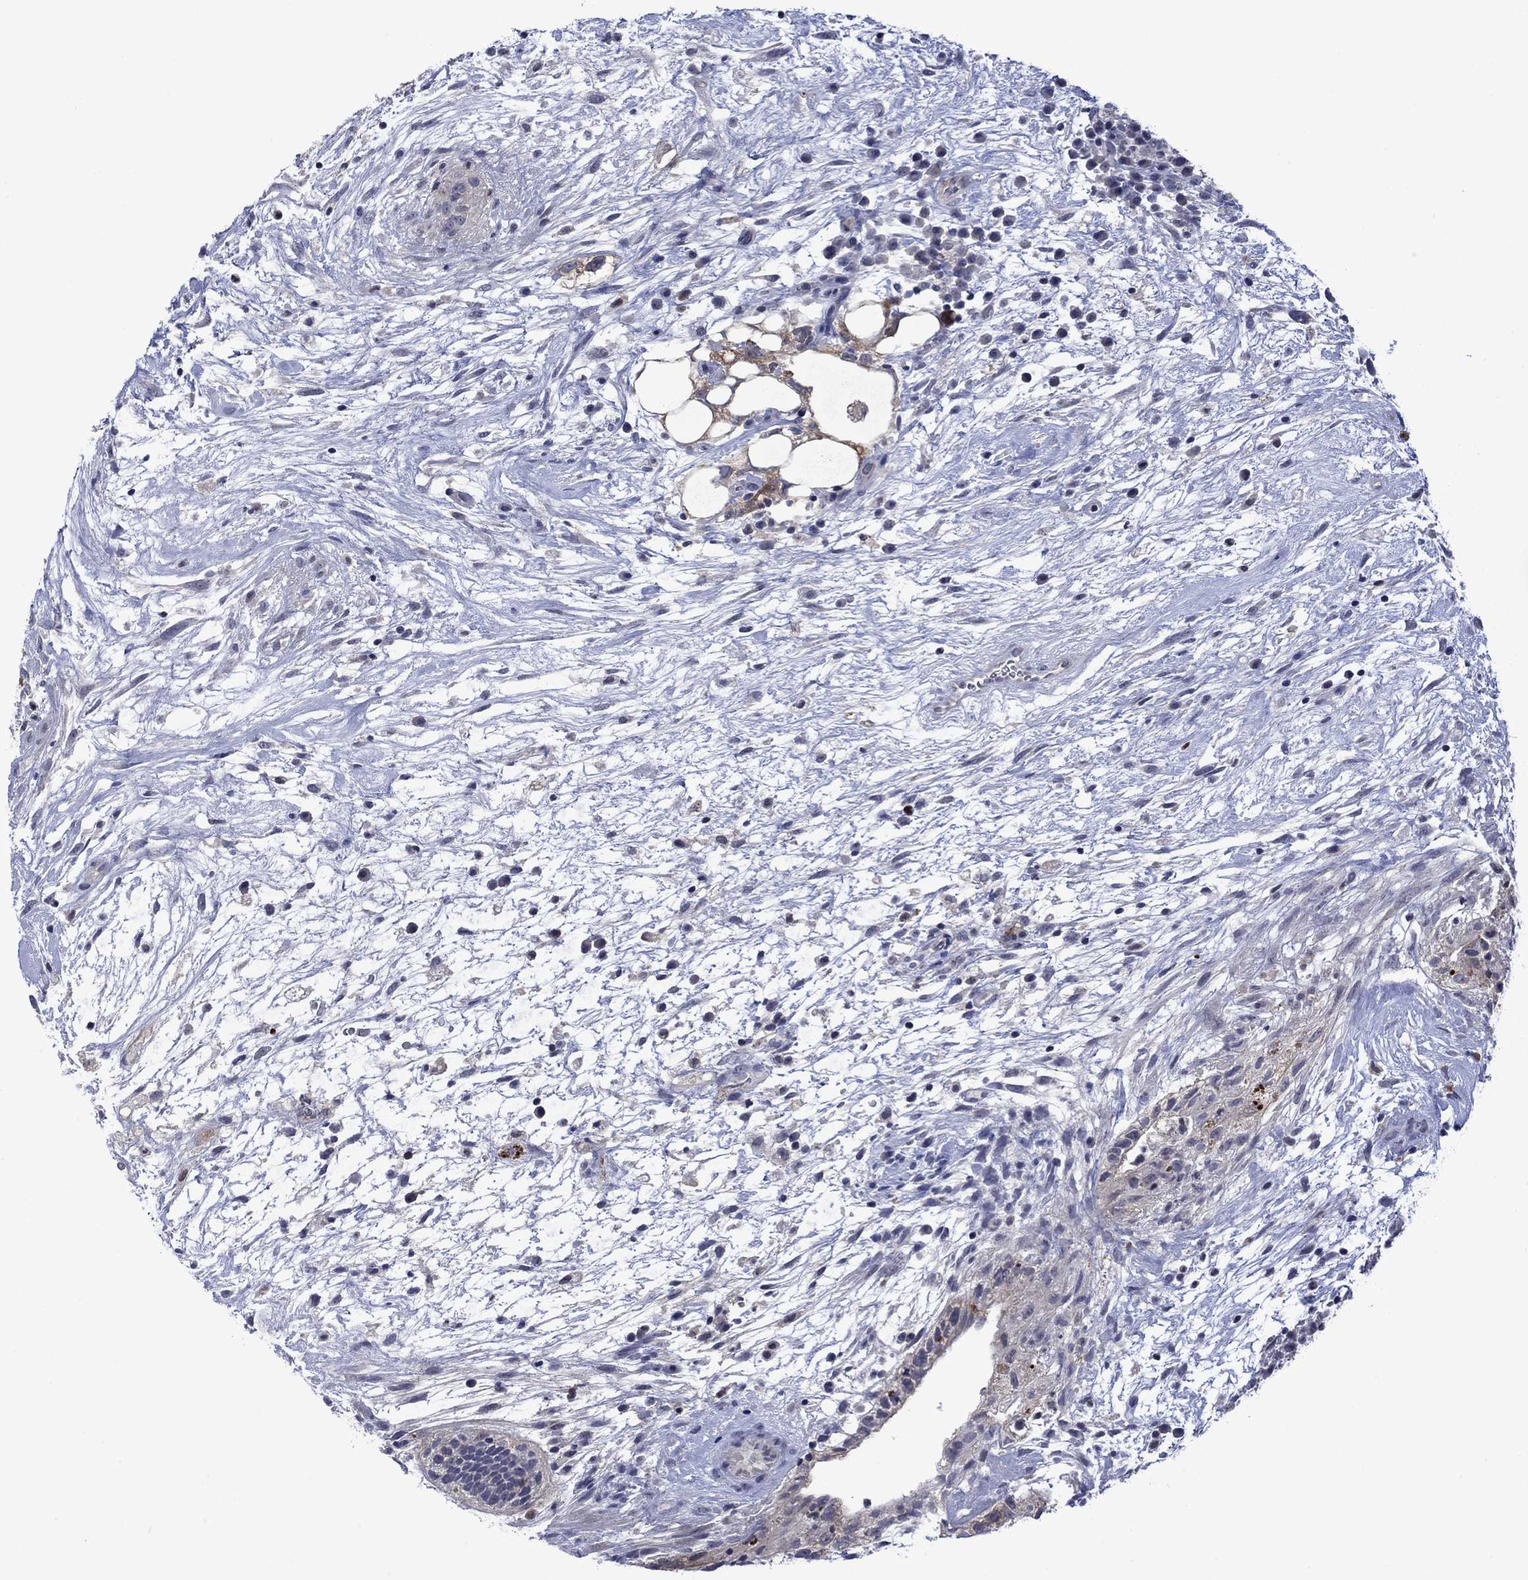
{"staining": {"intensity": "moderate", "quantity": "<25%", "location": "cytoplasmic/membranous"}, "tissue": "testis cancer", "cell_type": "Tumor cells", "image_type": "cancer", "snomed": [{"axis": "morphology", "description": "Normal tissue, NOS"}, {"axis": "morphology", "description": "Carcinoma, Embryonal, NOS"}, {"axis": "topography", "description": "Testis"}], "caption": "IHC micrograph of neoplastic tissue: human testis embryonal carcinoma stained using immunohistochemistry shows low levels of moderate protein expression localized specifically in the cytoplasmic/membranous of tumor cells, appearing as a cytoplasmic/membranous brown color.", "gene": "AGL", "patient": {"sex": "male", "age": 32}}